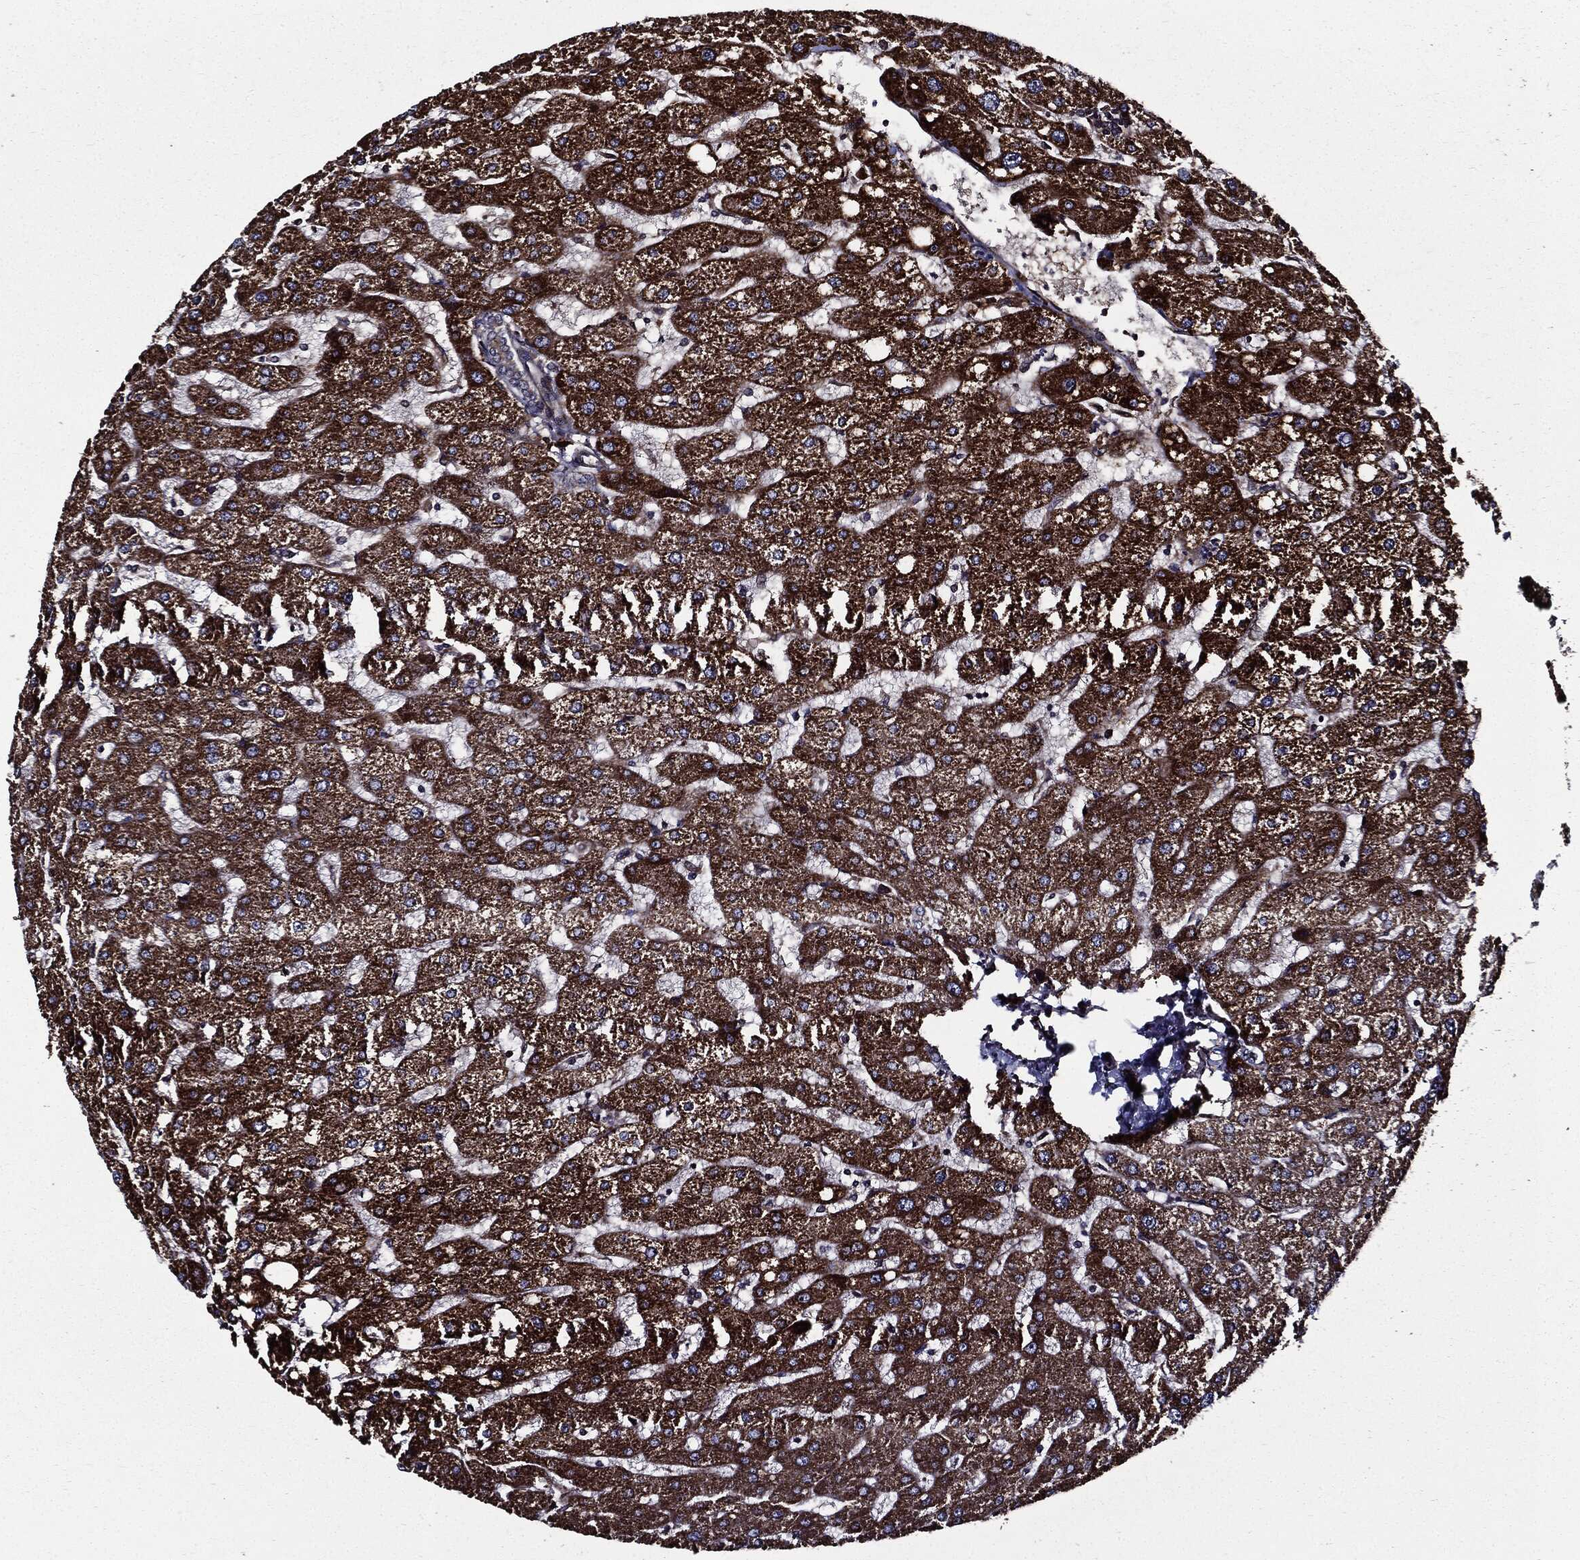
{"staining": {"intensity": "negative", "quantity": "none", "location": "none"}, "tissue": "liver", "cell_type": "Cholangiocytes", "image_type": "normal", "snomed": [{"axis": "morphology", "description": "Normal tissue, NOS"}, {"axis": "topography", "description": "Liver"}], "caption": "Liver was stained to show a protein in brown. There is no significant staining in cholangiocytes. (DAB (3,3'-diaminobenzidine) immunohistochemistry (IHC), high magnification).", "gene": "HTT", "patient": {"sex": "male", "age": 67}}